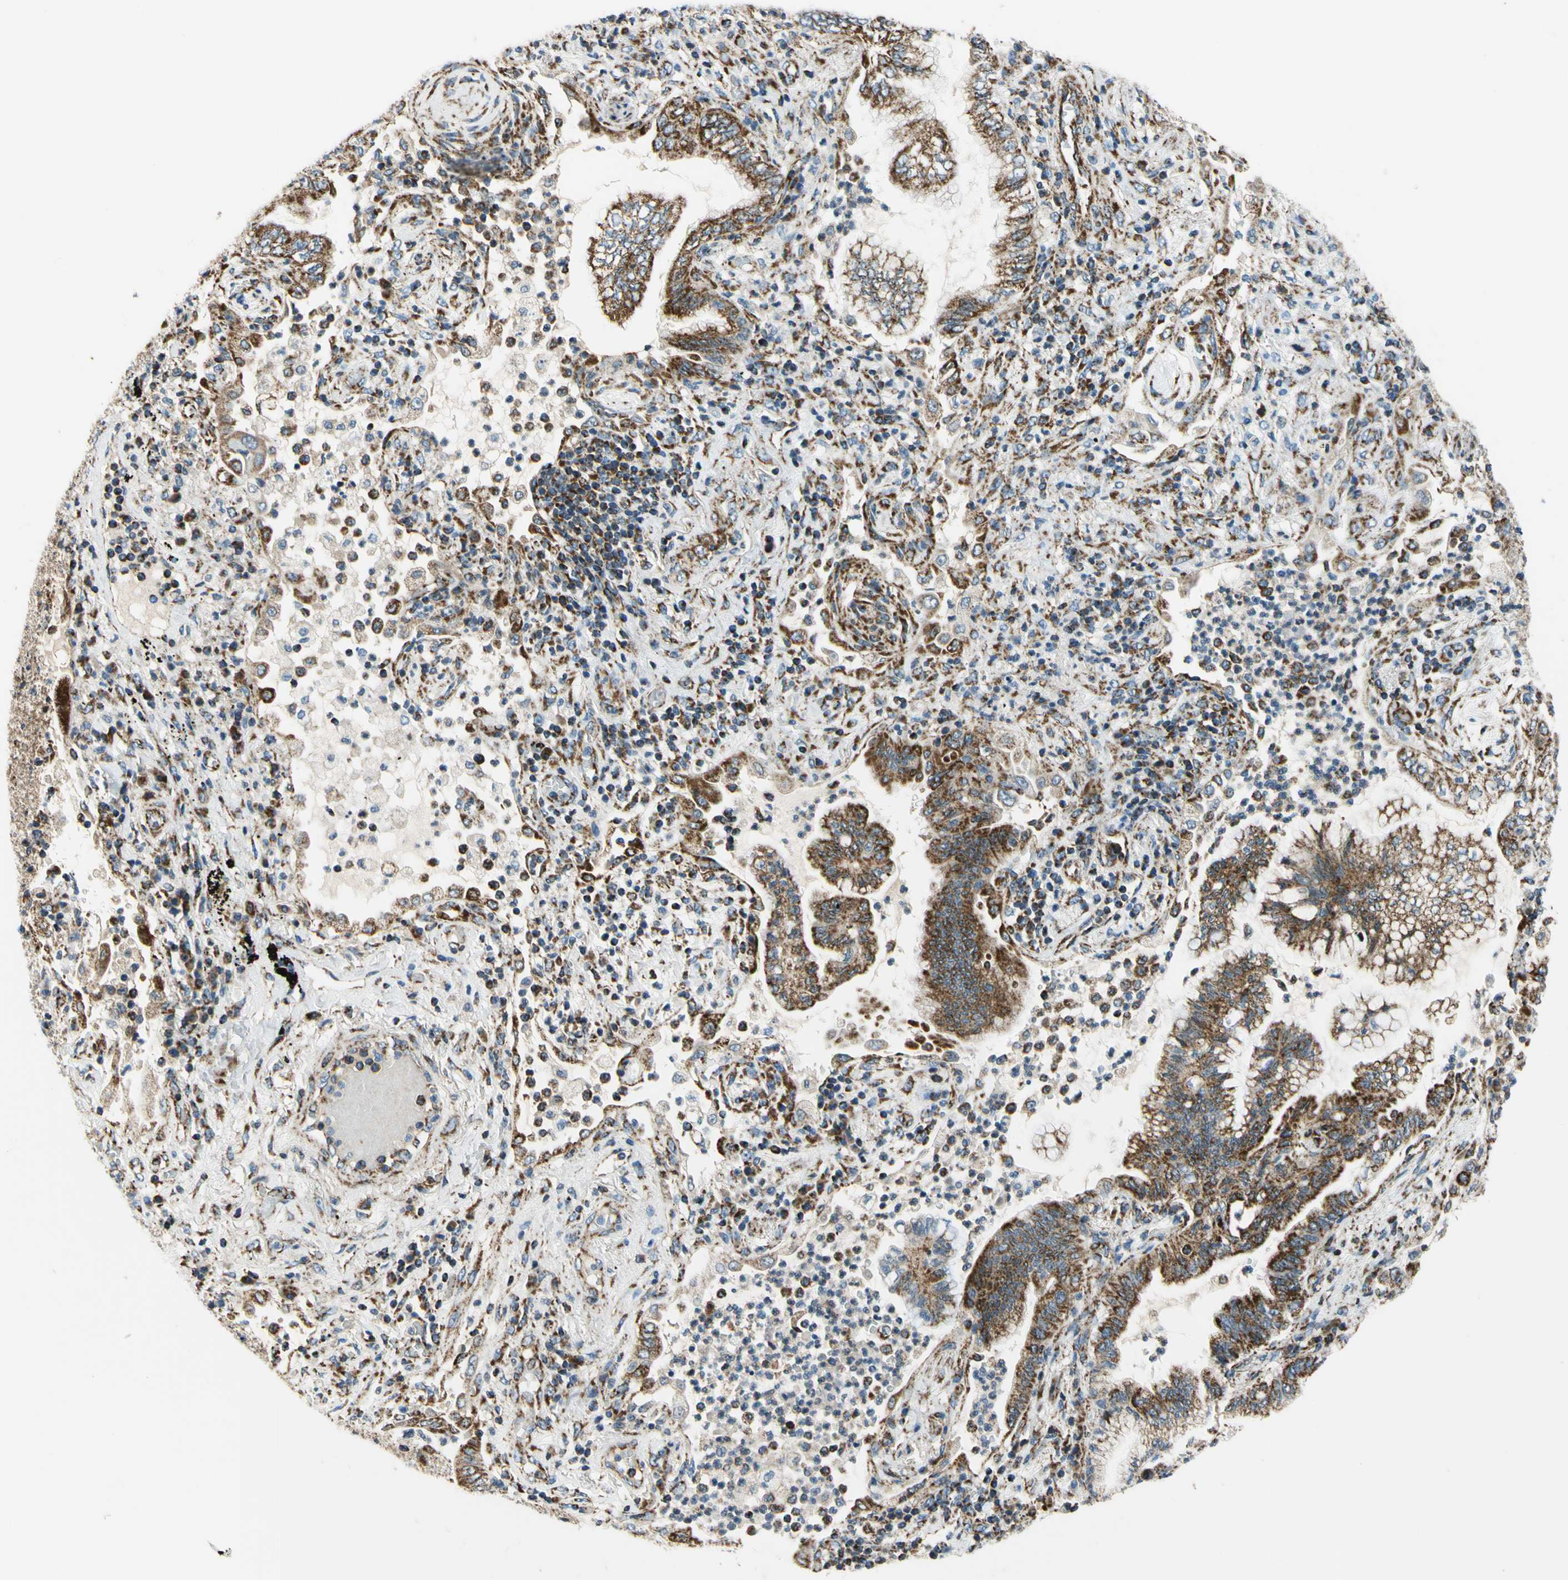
{"staining": {"intensity": "strong", "quantity": ">75%", "location": "cytoplasmic/membranous"}, "tissue": "lung cancer", "cell_type": "Tumor cells", "image_type": "cancer", "snomed": [{"axis": "morphology", "description": "Normal tissue, NOS"}, {"axis": "morphology", "description": "Adenocarcinoma, NOS"}, {"axis": "topography", "description": "Bronchus"}, {"axis": "topography", "description": "Lung"}], "caption": "A micrograph of human adenocarcinoma (lung) stained for a protein displays strong cytoplasmic/membranous brown staining in tumor cells.", "gene": "MAVS", "patient": {"sex": "female", "age": 70}}